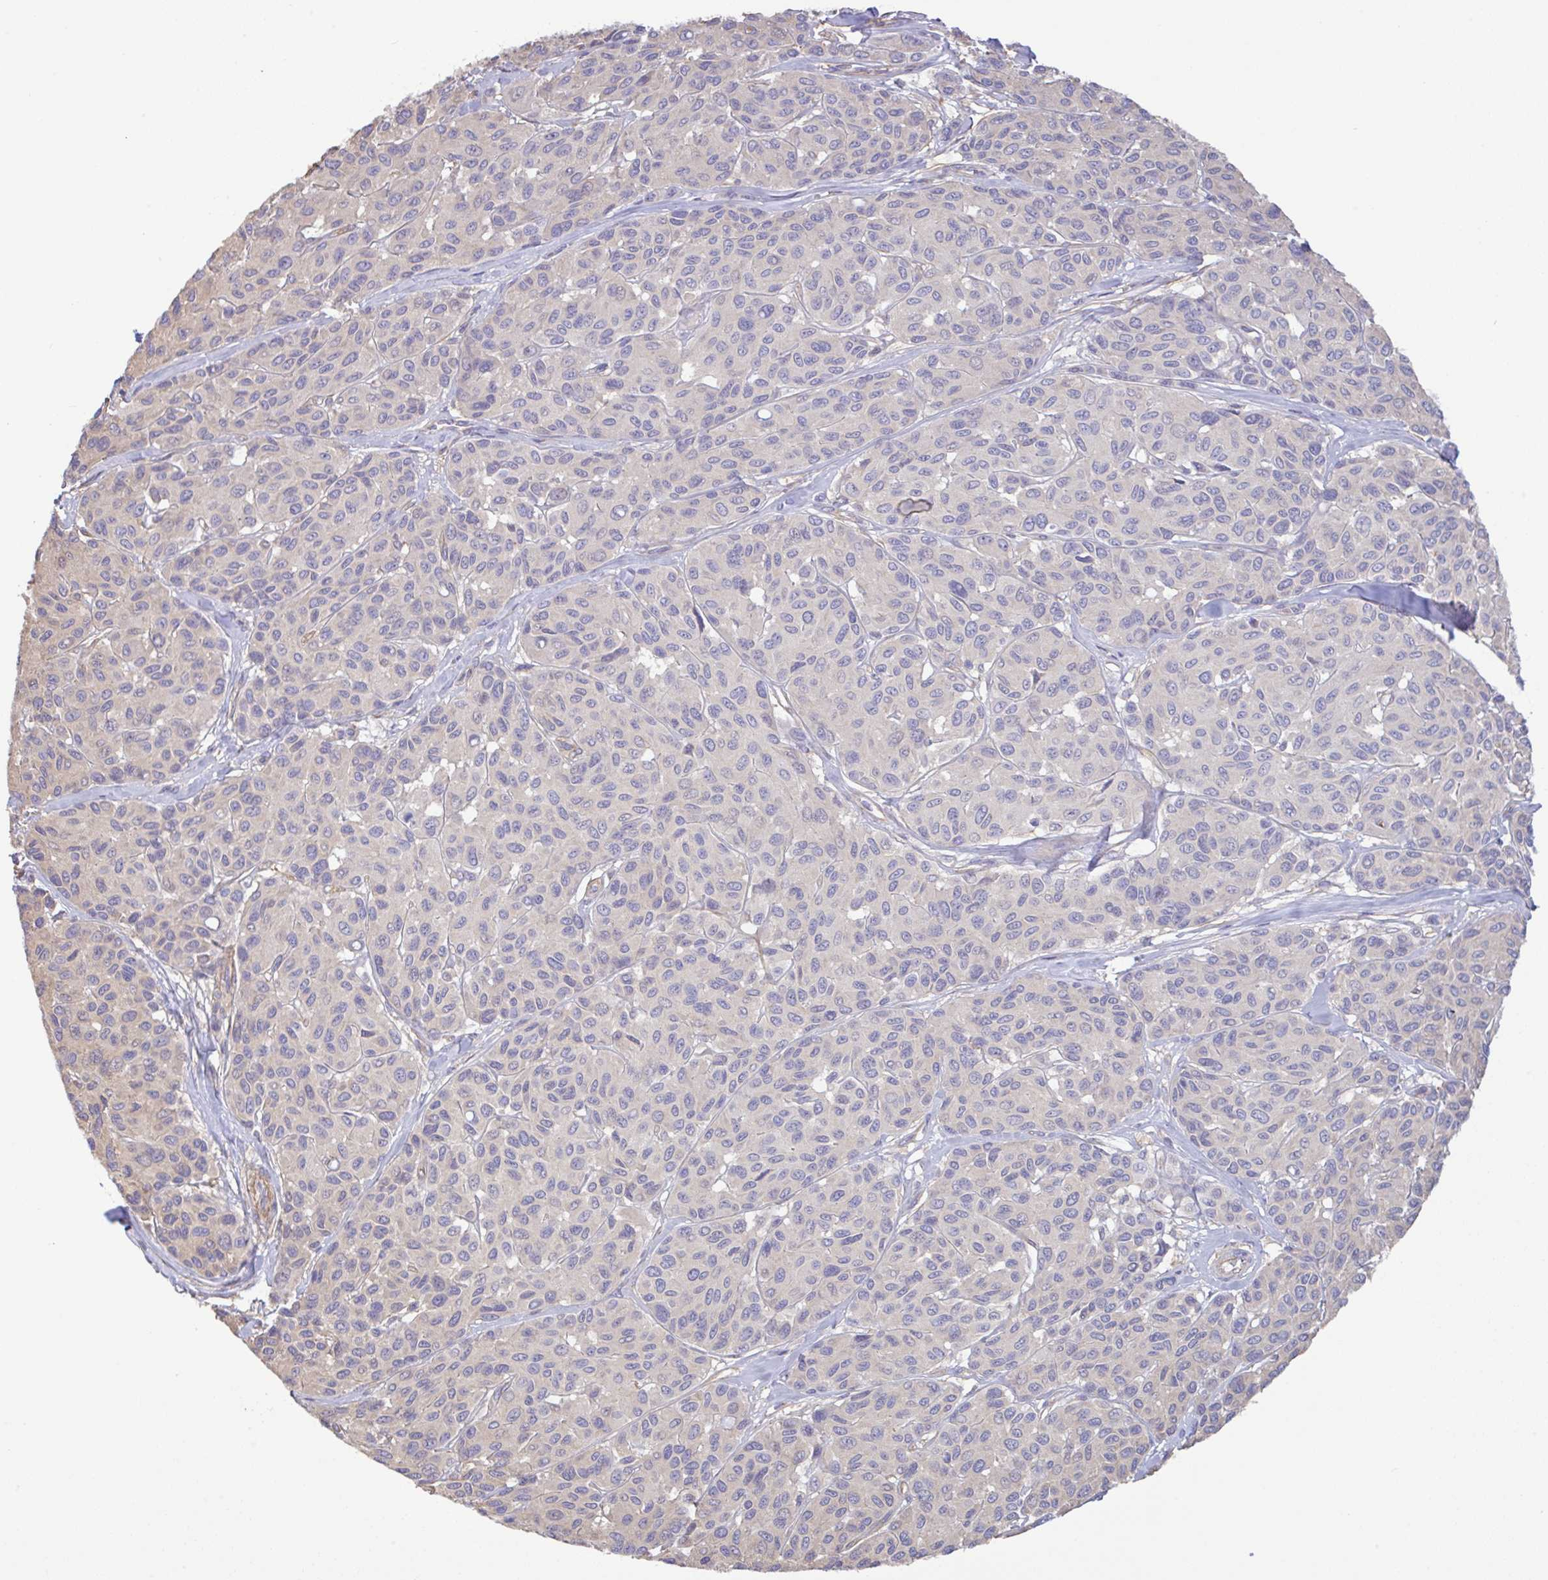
{"staining": {"intensity": "negative", "quantity": "none", "location": "none"}, "tissue": "melanoma", "cell_type": "Tumor cells", "image_type": "cancer", "snomed": [{"axis": "morphology", "description": "Malignant melanoma, NOS"}, {"axis": "topography", "description": "Skin"}], "caption": "Protein analysis of melanoma exhibits no significant staining in tumor cells.", "gene": "PLCD4", "patient": {"sex": "female", "age": 66}}